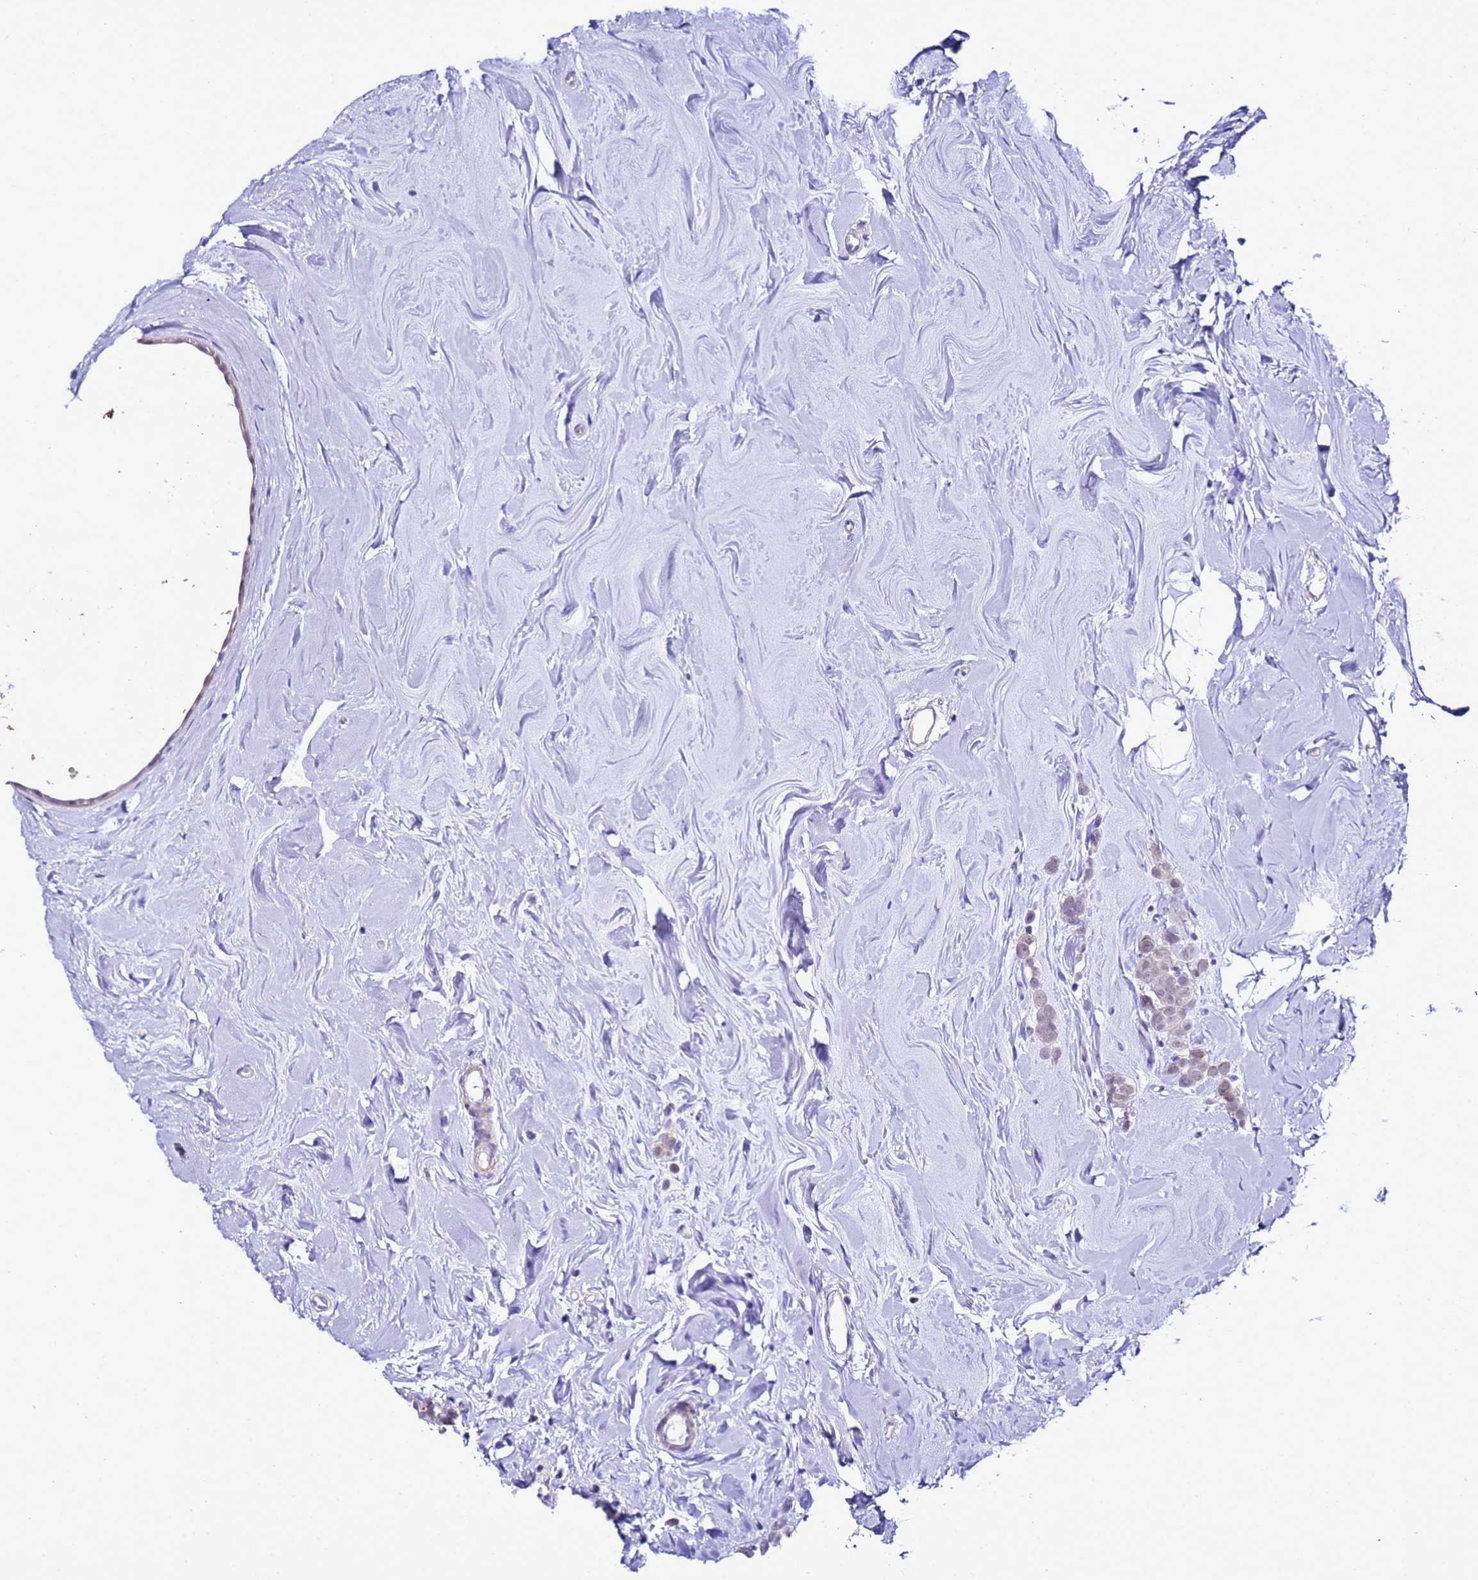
{"staining": {"intensity": "weak", "quantity": "25%-75%", "location": "nuclear"}, "tissue": "breast cancer", "cell_type": "Tumor cells", "image_type": "cancer", "snomed": [{"axis": "morphology", "description": "Lobular carcinoma"}, {"axis": "topography", "description": "Breast"}], "caption": "Brown immunohistochemical staining in human lobular carcinoma (breast) shows weak nuclear expression in approximately 25%-75% of tumor cells.", "gene": "BCL7A", "patient": {"sex": "female", "age": 47}}